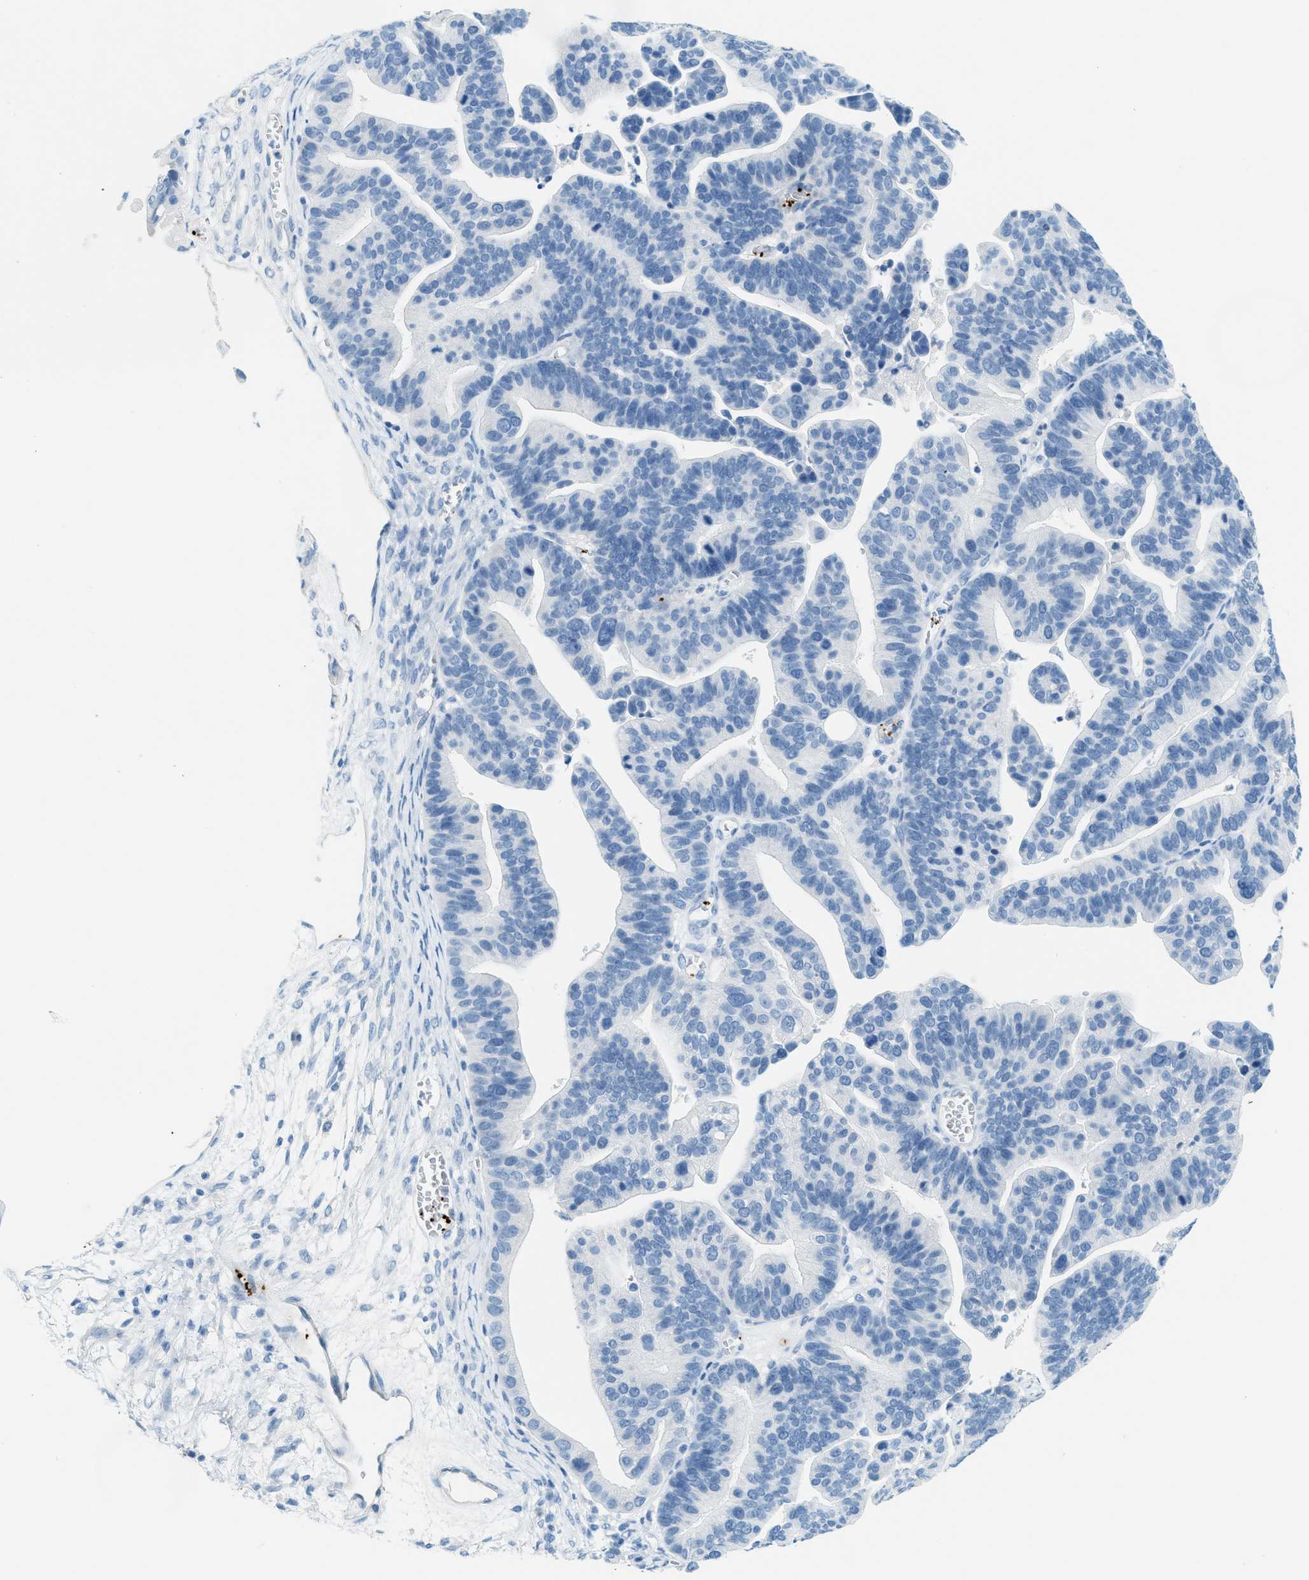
{"staining": {"intensity": "negative", "quantity": "none", "location": "none"}, "tissue": "ovarian cancer", "cell_type": "Tumor cells", "image_type": "cancer", "snomed": [{"axis": "morphology", "description": "Cystadenocarcinoma, serous, NOS"}, {"axis": "topography", "description": "Ovary"}], "caption": "Tumor cells show no significant protein positivity in ovarian cancer. The staining is performed using DAB (3,3'-diaminobenzidine) brown chromogen with nuclei counter-stained in using hematoxylin.", "gene": "PPBP", "patient": {"sex": "female", "age": 56}}